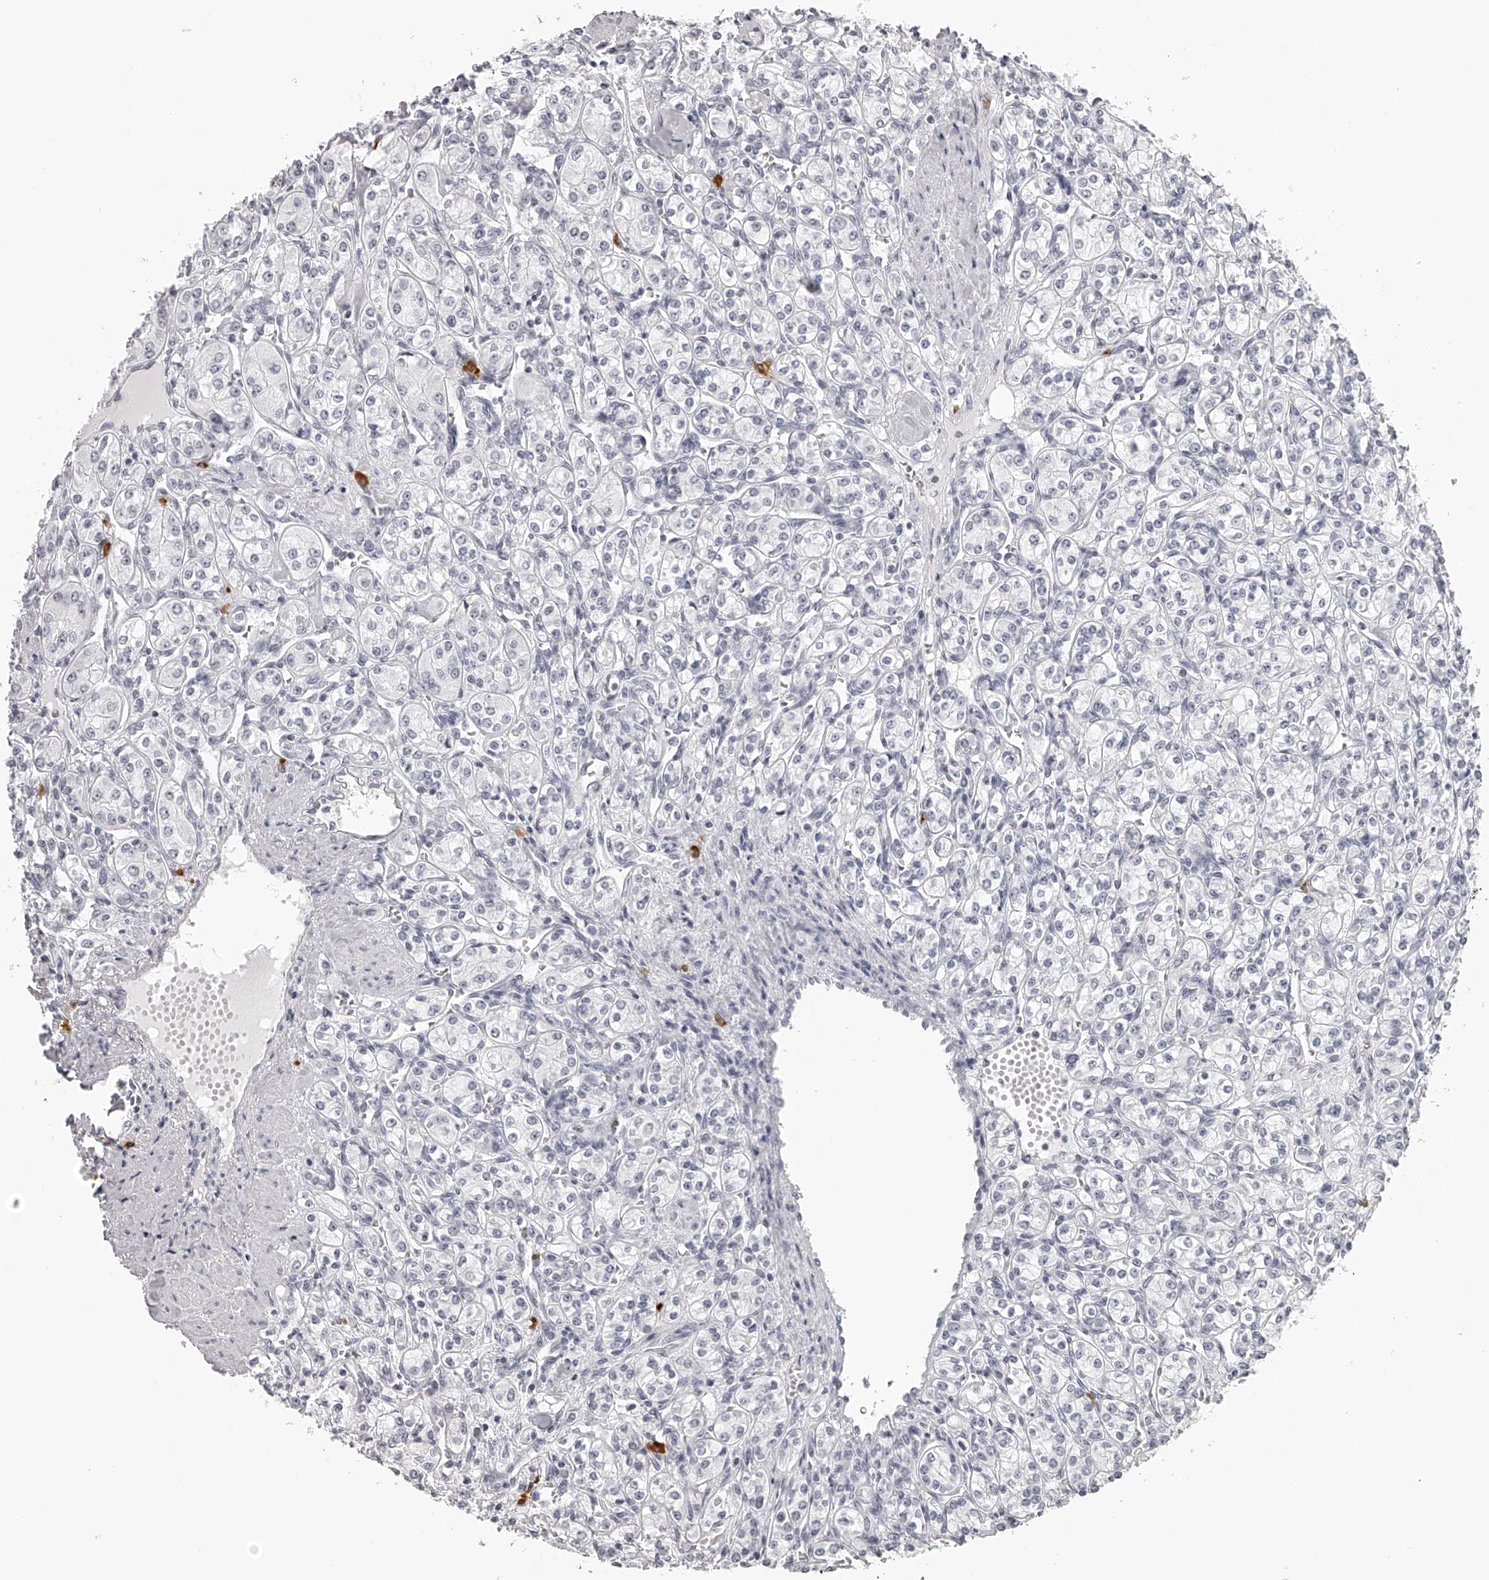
{"staining": {"intensity": "negative", "quantity": "none", "location": "none"}, "tissue": "renal cancer", "cell_type": "Tumor cells", "image_type": "cancer", "snomed": [{"axis": "morphology", "description": "Adenocarcinoma, NOS"}, {"axis": "topography", "description": "Kidney"}], "caption": "High magnification brightfield microscopy of renal adenocarcinoma stained with DAB (3,3'-diaminobenzidine) (brown) and counterstained with hematoxylin (blue): tumor cells show no significant expression.", "gene": "SEC11C", "patient": {"sex": "male", "age": 77}}